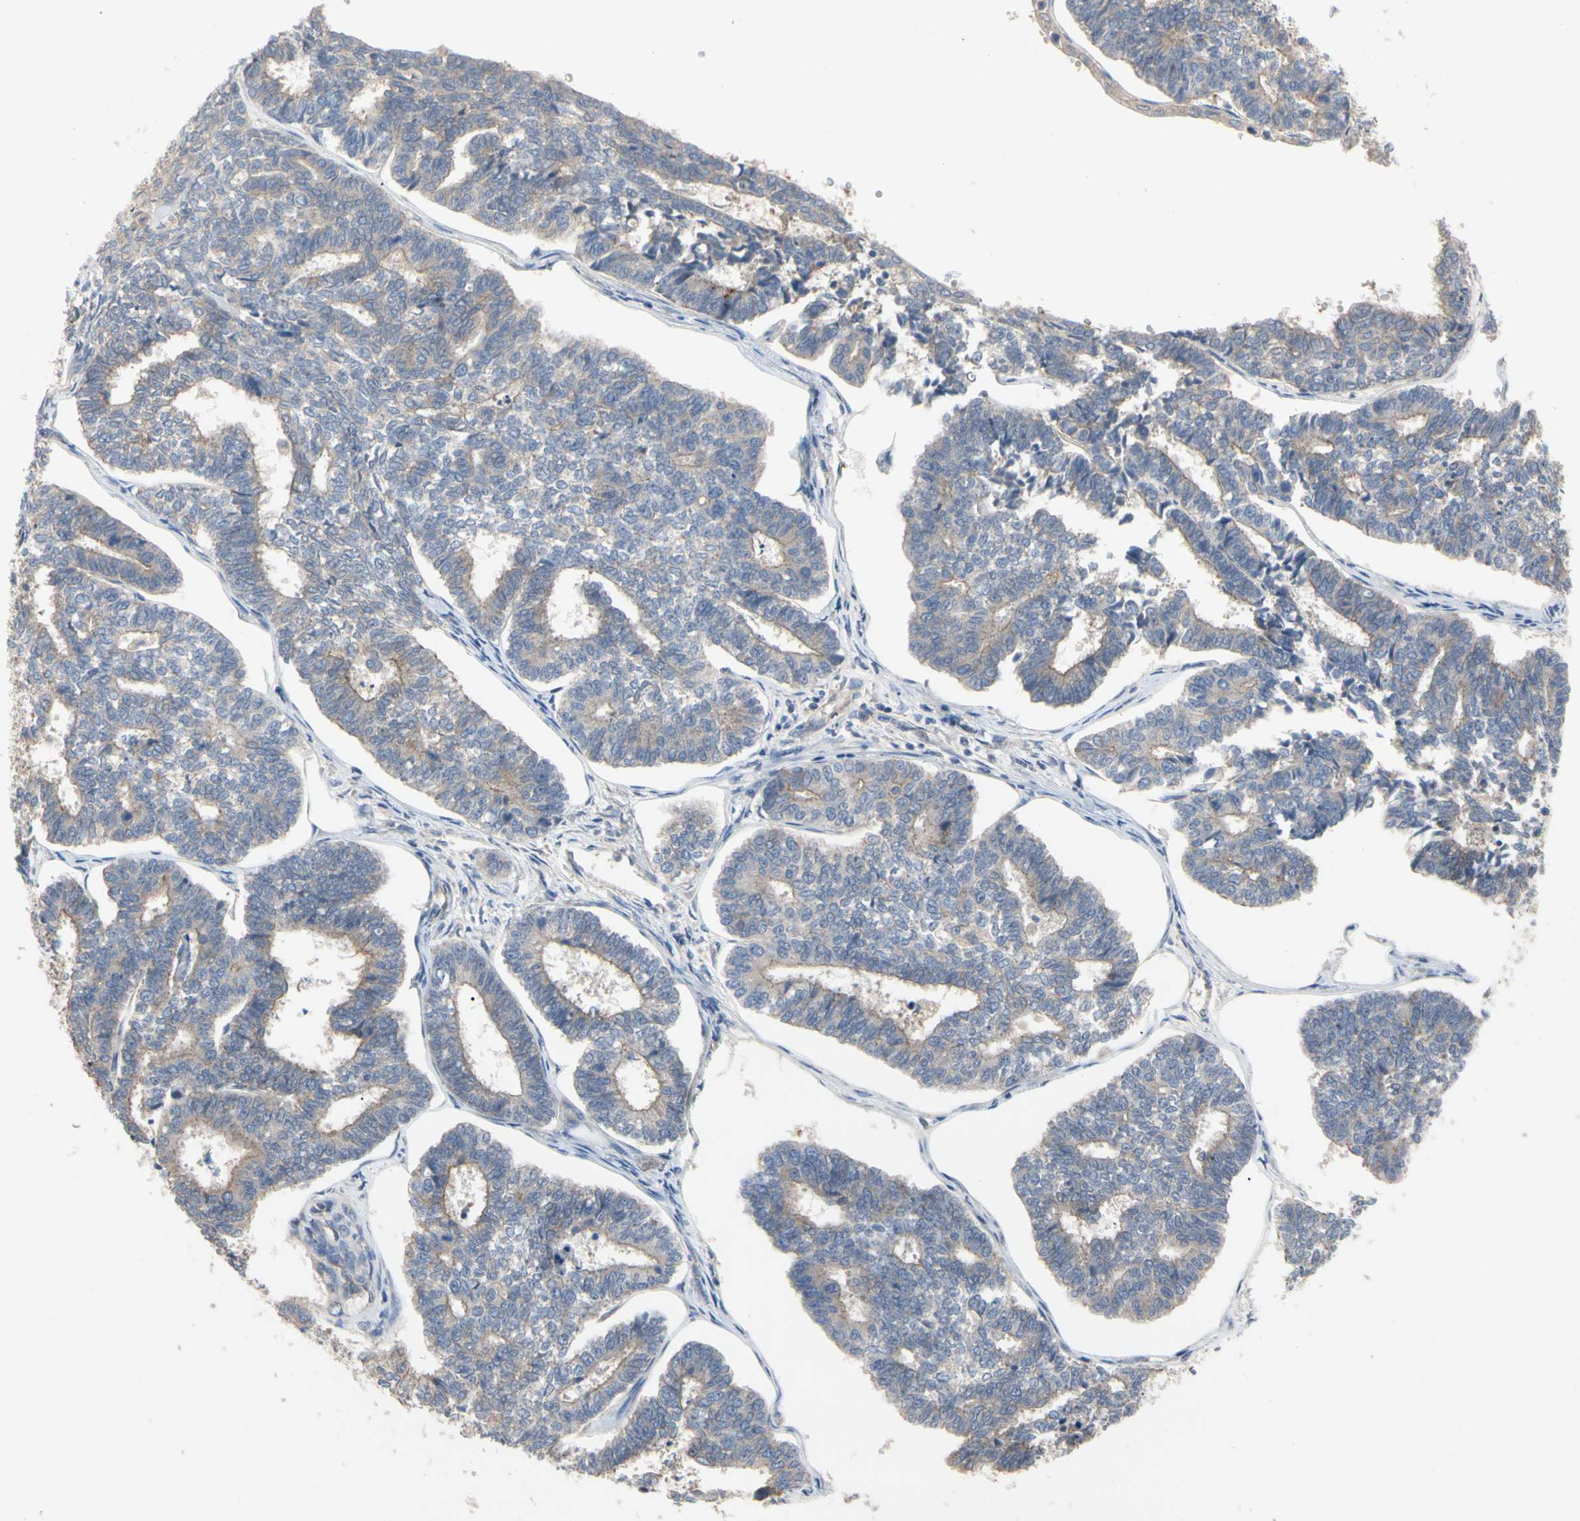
{"staining": {"intensity": "moderate", "quantity": "25%-75%", "location": "cytoplasmic/membranous"}, "tissue": "endometrial cancer", "cell_type": "Tumor cells", "image_type": "cancer", "snomed": [{"axis": "morphology", "description": "Adenocarcinoma, NOS"}, {"axis": "topography", "description": "Endometrium"}], "caption": "Protein staining reveals moderate cytoplasmic/membranous expression in approximately 25%-75% of tumor cells in endometrial cancer. The protein is shown in brown color, while the nuclei are stained blue.", "gene": "DPP8", "patient": {"sex": "female", "age": 70}}